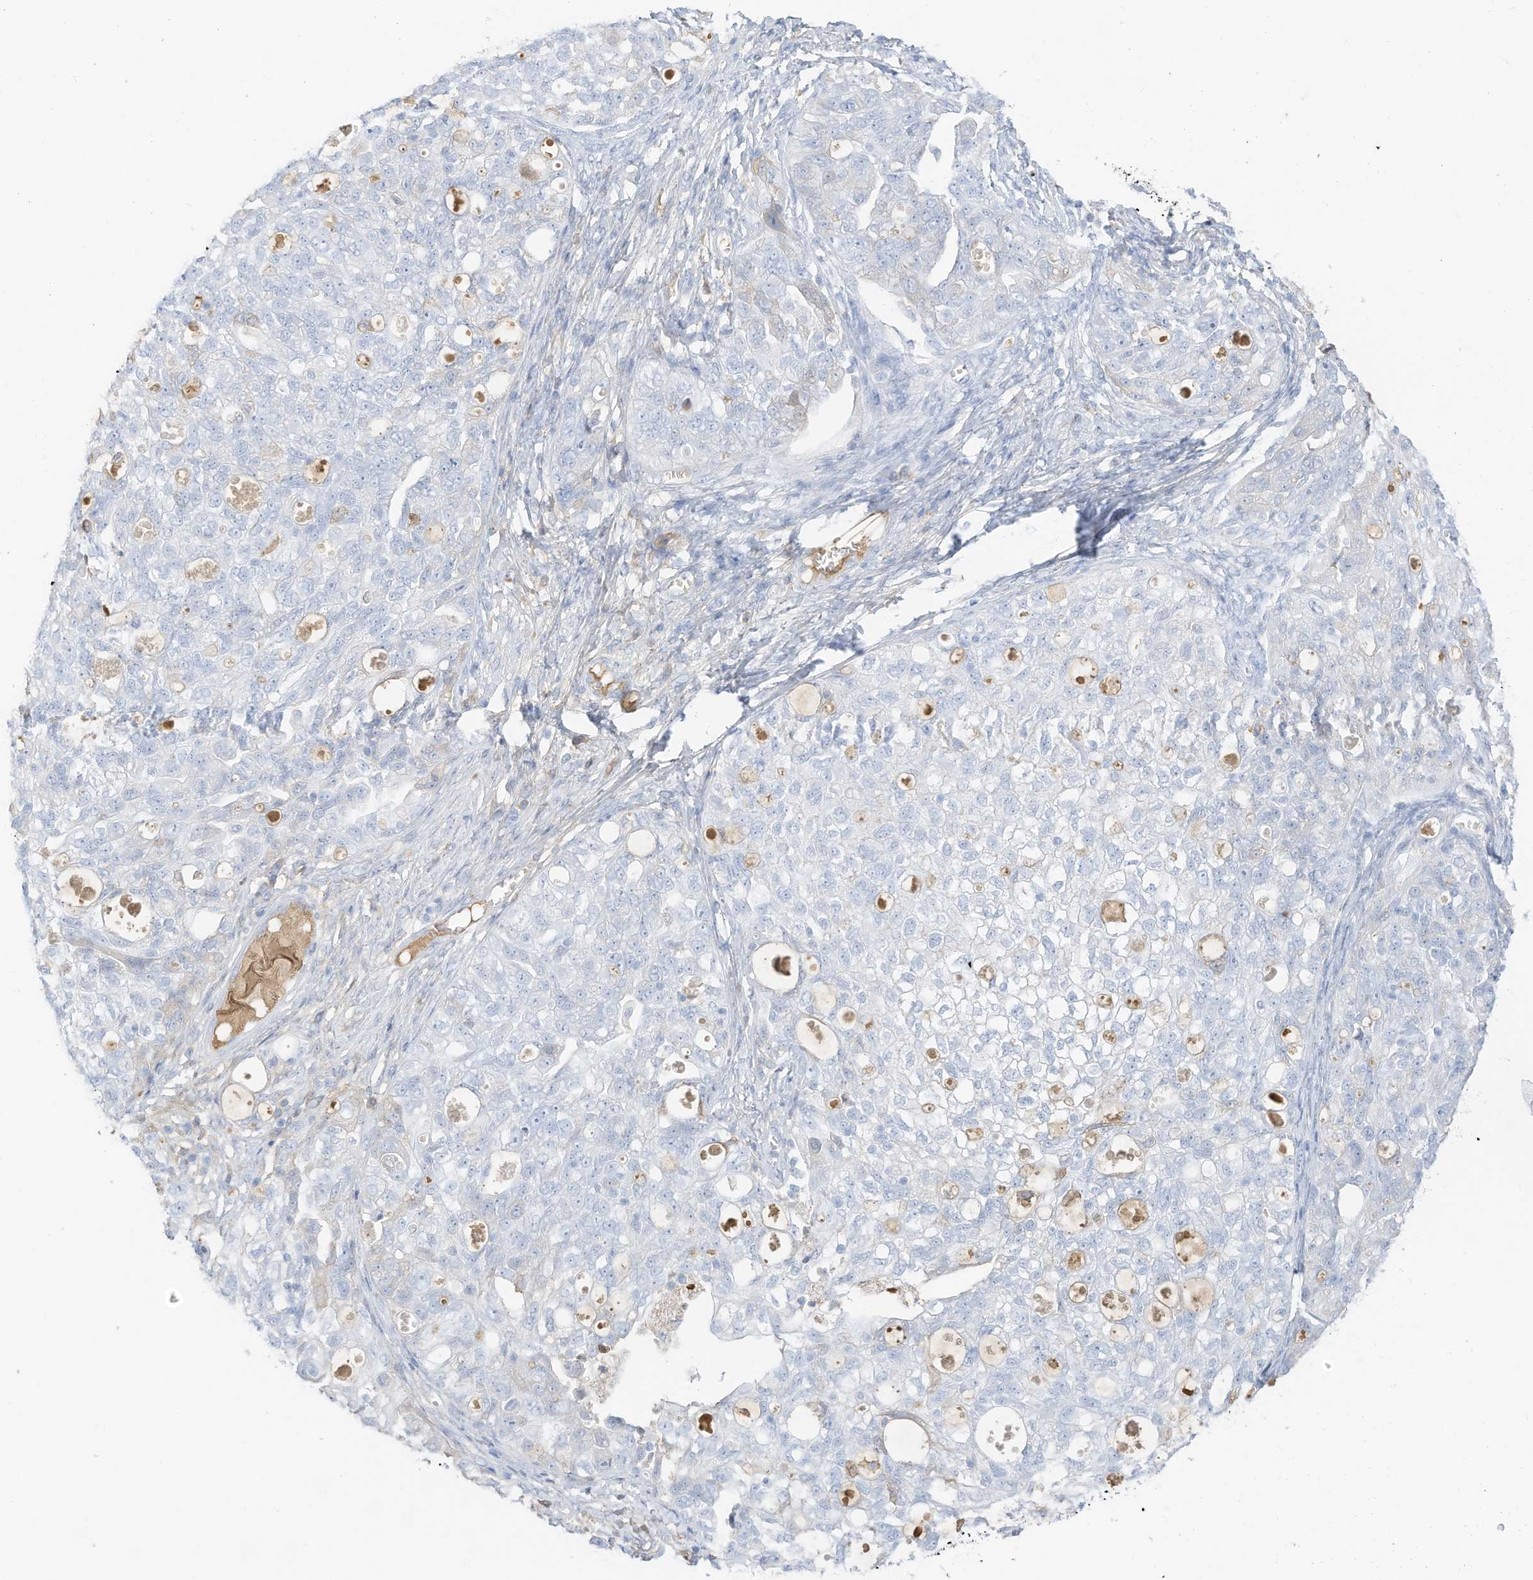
{"staining": {"intensity": "negative", "quantity": "none", "location": "none"}, "tissue": "ovarian cancer", "cell_type": "Tumor cells", "image_type": "cancer", "snomed": [{"axis": "morphology", "description": "Carcinoma, NOS"}, {"axis": "morphology", "description": "Cystadenocarcinoma, serous, NOS"}, {"axis": "topography", "description": "Ovary"}], "caption": "High power microscopy photomicrograph of an immunohistochemistry (IHC) micrograph of ovarian cancer (carcinoma), revealing no significant positivity in tumor cells.", "gene": "HSD17B13", "patient": {"sex": "female", "age": 69}}